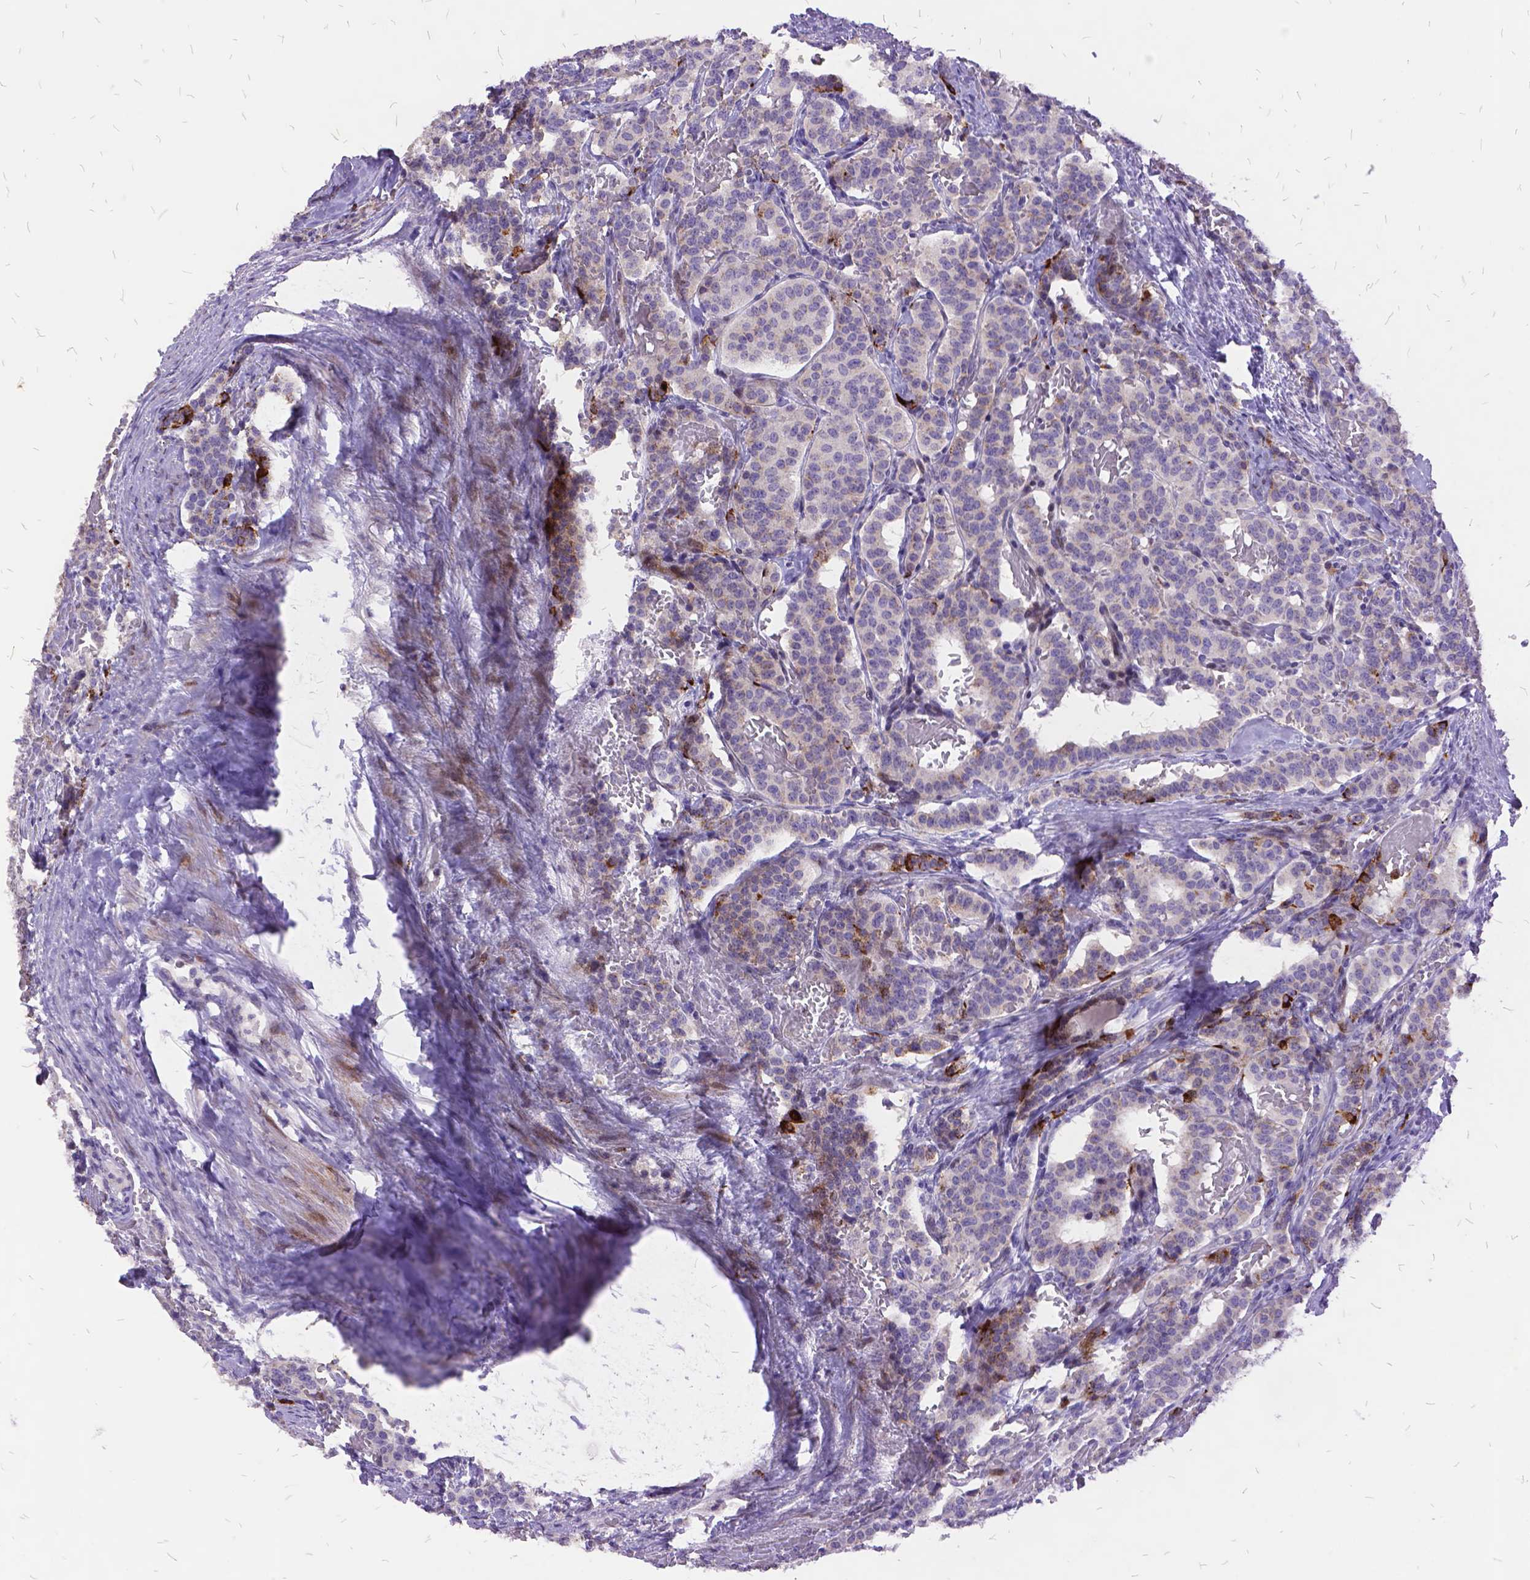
{"staining": {"intensity": "moderate", "quantity": "<25%", "location": "cytoplasmic/membranous"}, "tissue": "carcinoid", "cell_type": "Tumor cells", "image_type": "cancer", "snomed": [{"axis": "morphology", "description": "Carcinoid, malignant, NOS"}, {"axis": "topography", "description": "Lung"}], "caption": "The micrograph shows immunohistochemical staining of carcinoid. There is moderate cytoplasmic/membranous staining is present in about <25% of tumor cells.", "gene": "ITGB6", "patient": {"sex": "female", "age": 46}}